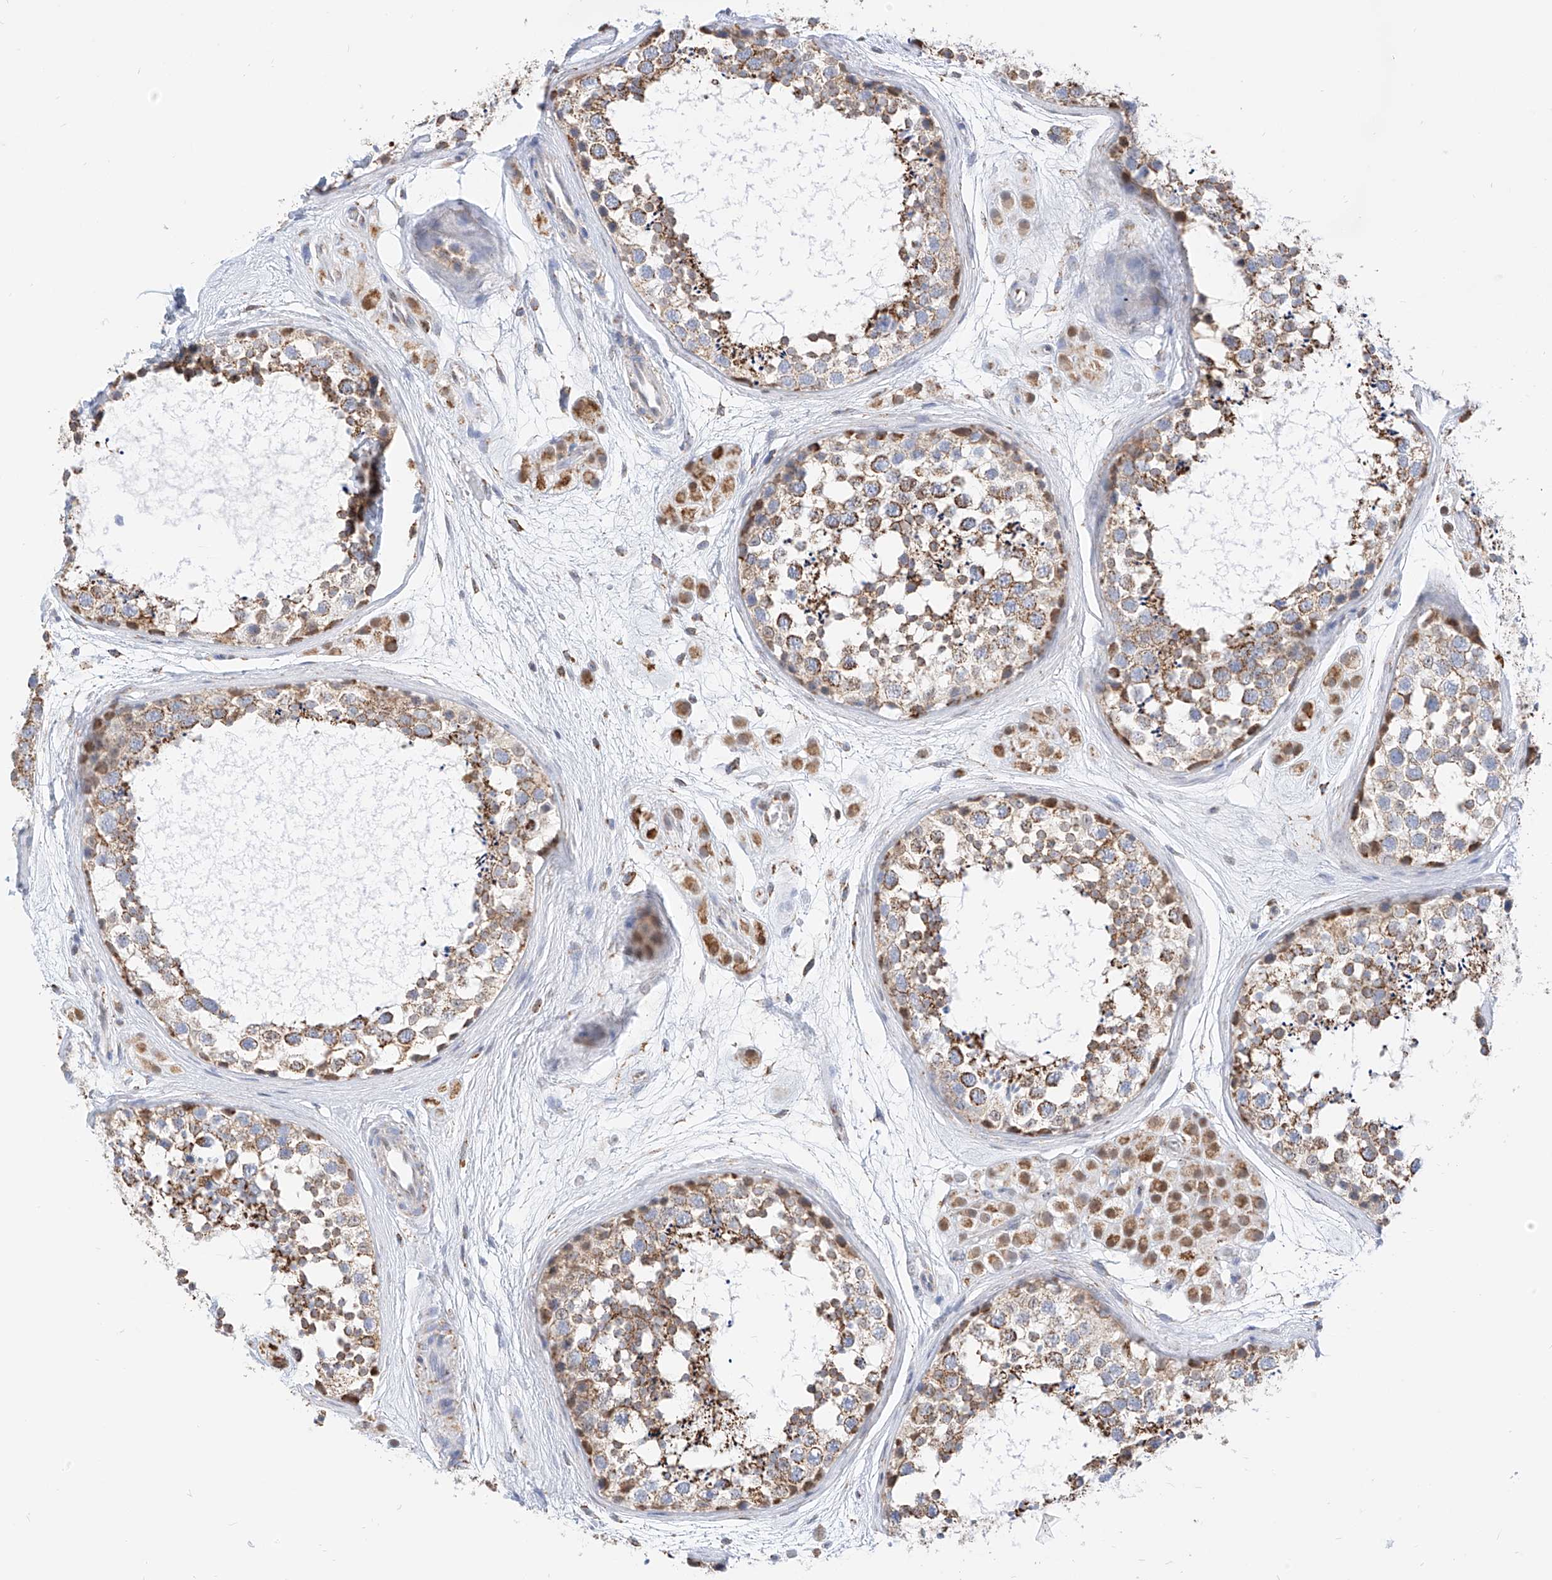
{"staining": {"intensity": "moderate", "quantity": ">75%", "location": "cytoplasmic/membranous"}, "tissue": "testis", "cell_type": "Cells in seminiferous ducts", "image_type": "normal", "snomed": [{"axis": "morphology", "description": "Normal tissue, NOS"}, {"axis": "topography", "description": "Testis"}], "caption": "Immunohistochemistry (IHC) histopathology image of benign testis: human testis stained using immunohistochemistry reveals medium levels of moderate protein expression localized specifically in the cytoplasmic/membranous of cells in seminiferous ducts, appearing as a cytoplasmic/membranous brown color.", "gene": "NALCN", "patient": {"sex": "male", "age": 56}}